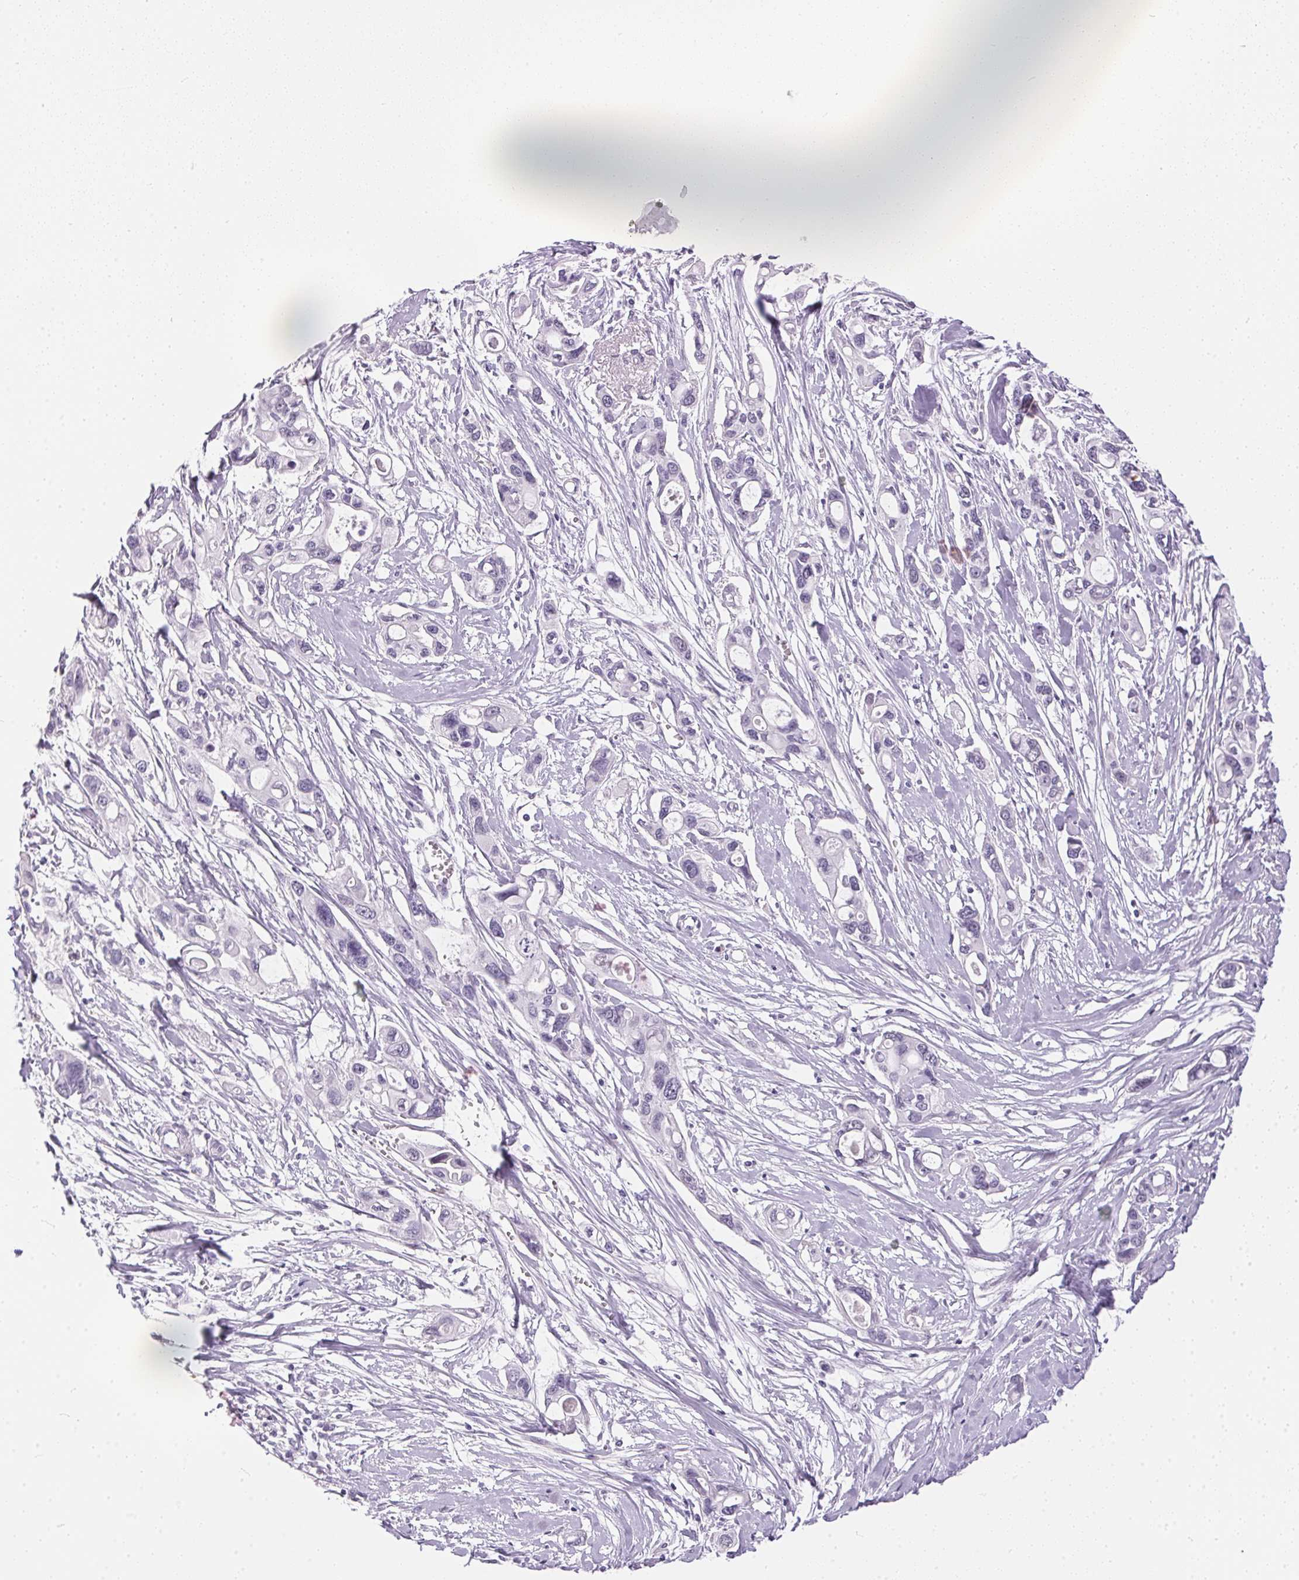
{"staining": {"intensity": "negative", "quantity": "none", "location": "none"}, "tissue": "pancreatic cancer", "cell_type": "Tumor cells", "image_type": "cancer", "snomed": [{"axis": "morphology", "description": "Adenocarcinoma, NOS"}, {"axis": "topography", "description": "Pancreas"}], "caption": "A high-resolution histopathology image shows immunohistochemistry (IHC) staining of pancreatic adenocarcinoma, which reveals no significant staining in tumor cells.", "gene": "GBP6", "patient": {"sex": "male", "age": 60}}